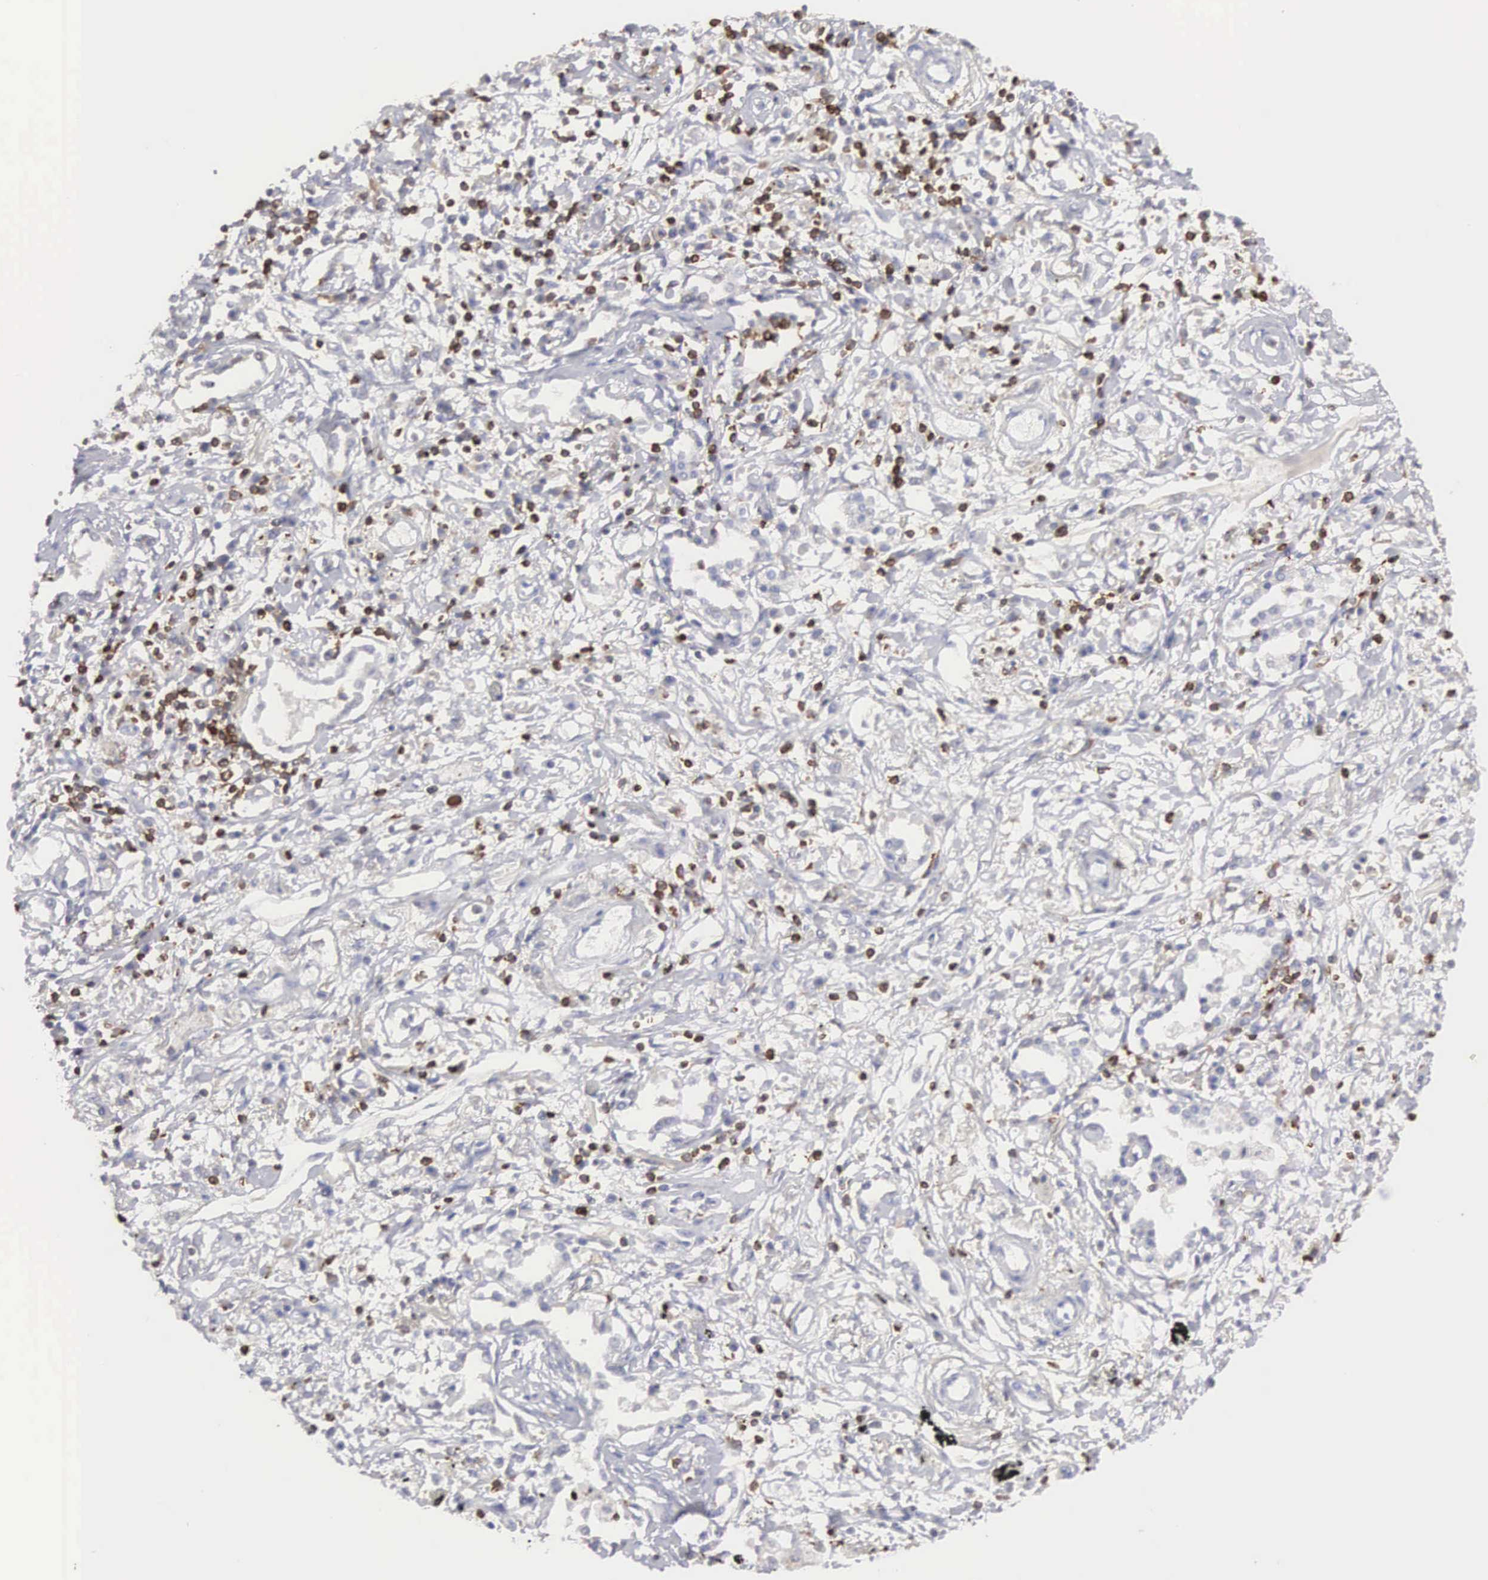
{"staining": {"intensity": "weak", "quantity": "<25%", "location": "cytoplasmic/membranous"}, "tissue": "lung cancer", "cell_type": "Tumor cells", "image_type": "cancer", "snomed": [{"axis": "morphology", "description": "Adenocarcinoma, NOS"}, {"axis": "topography", "description": "Lung"}], "caption": "This is an immunohistochemistry photomicrograph of human lung adenocarcinoma. There is no positivity in tumor cells.", "gene": "SH3BP1", "patient": {"sex": "male", "age": 60}}